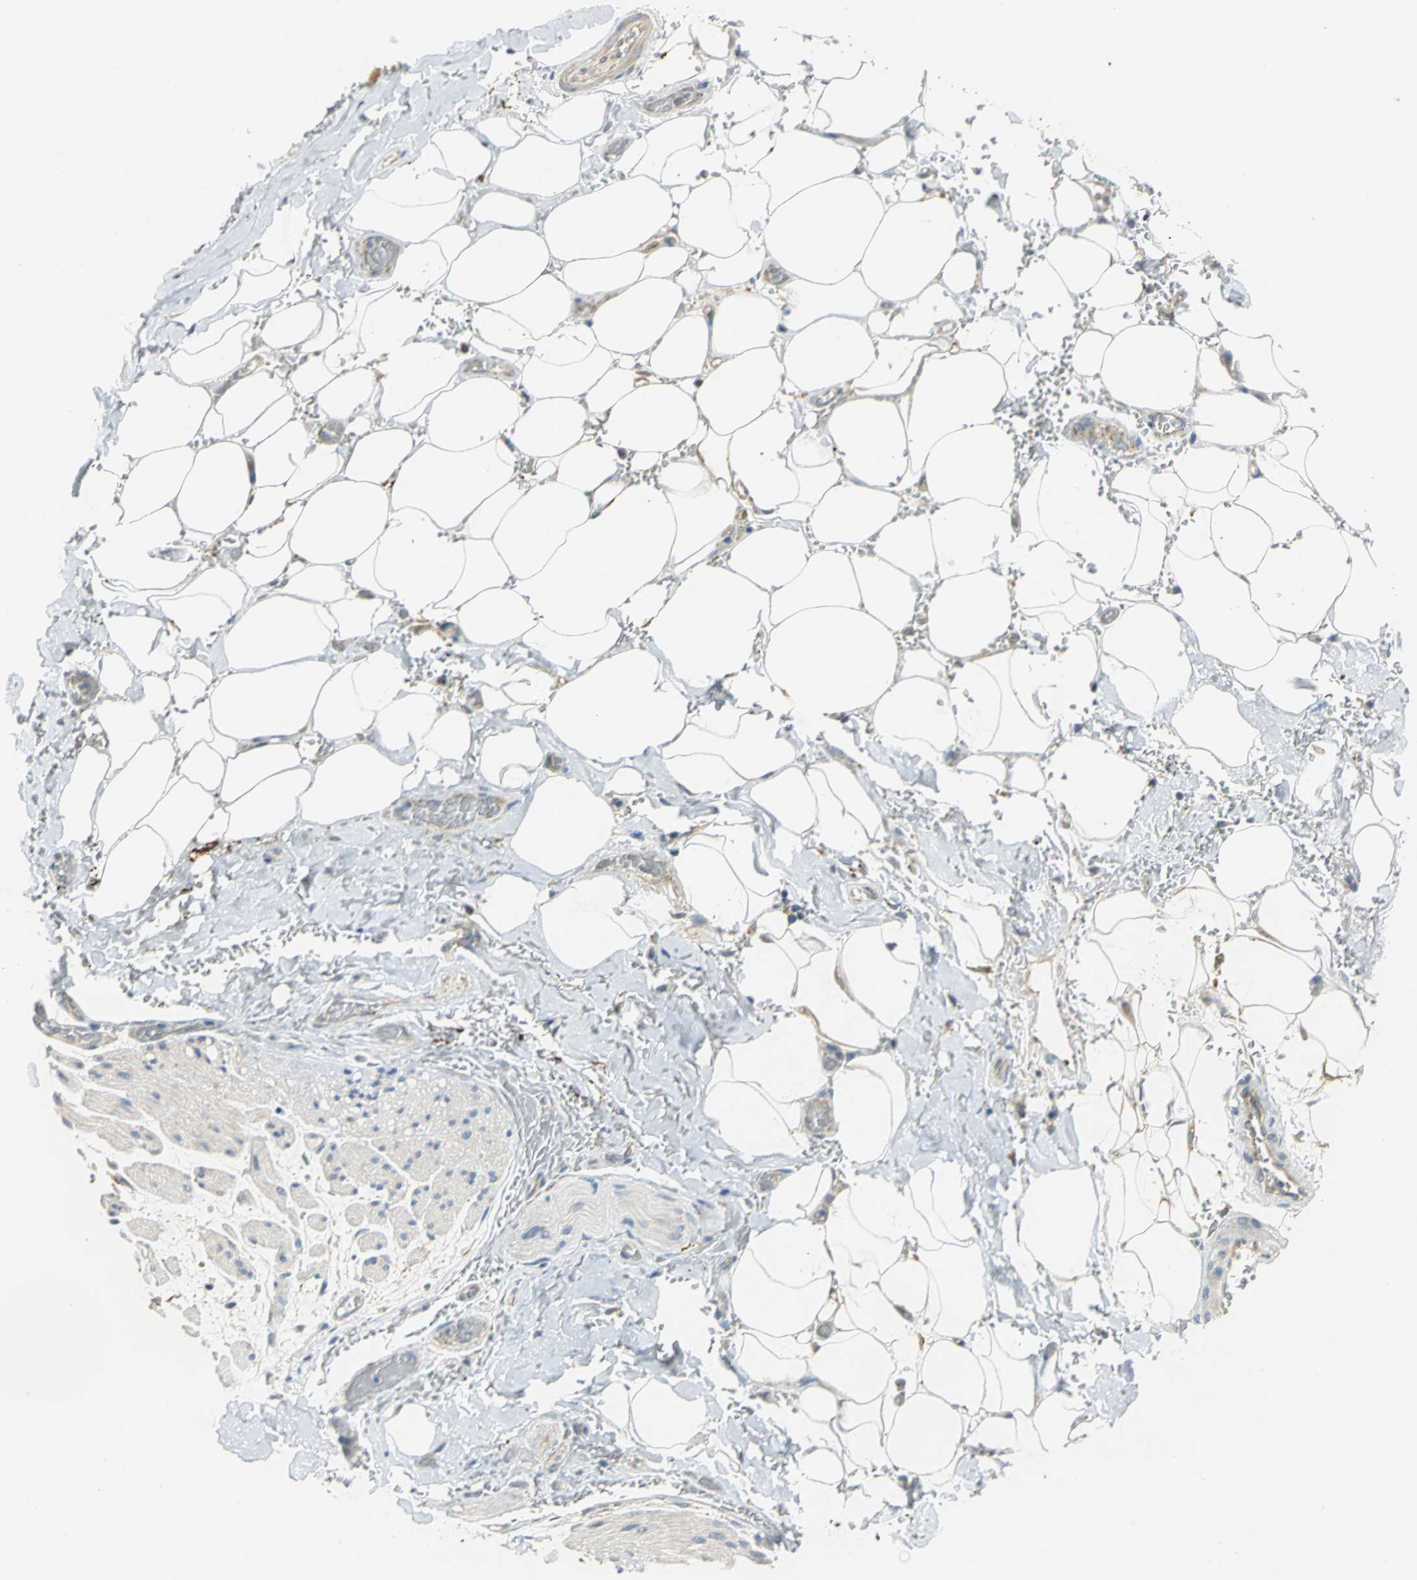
{"staining": {"intensity": "weak", "quantity": ">75%", "location": "cytoplasmic/membranous"}, "tissue": "adipose tissue", "cell_type": "Adipocytes", "image_type": "normal", "snomed": [{"axis": "morphology", "description": "Normal tissue, NOS"}, {"axis": "morphology", "description": "Cholangiocarcinoma"}, {"axis": "topography", "description": "Liver"}, {"axis": "topography", "description": "Peripheral nerve tissue"}], "caption": "Adipose tissue stained for a protein reveals weak cytoplasmic/membranous positivity in adipocytes. Nuclei are stained in blue.", "gene": "IL17RB", "patient": {"sex": "male", "age": 50}}